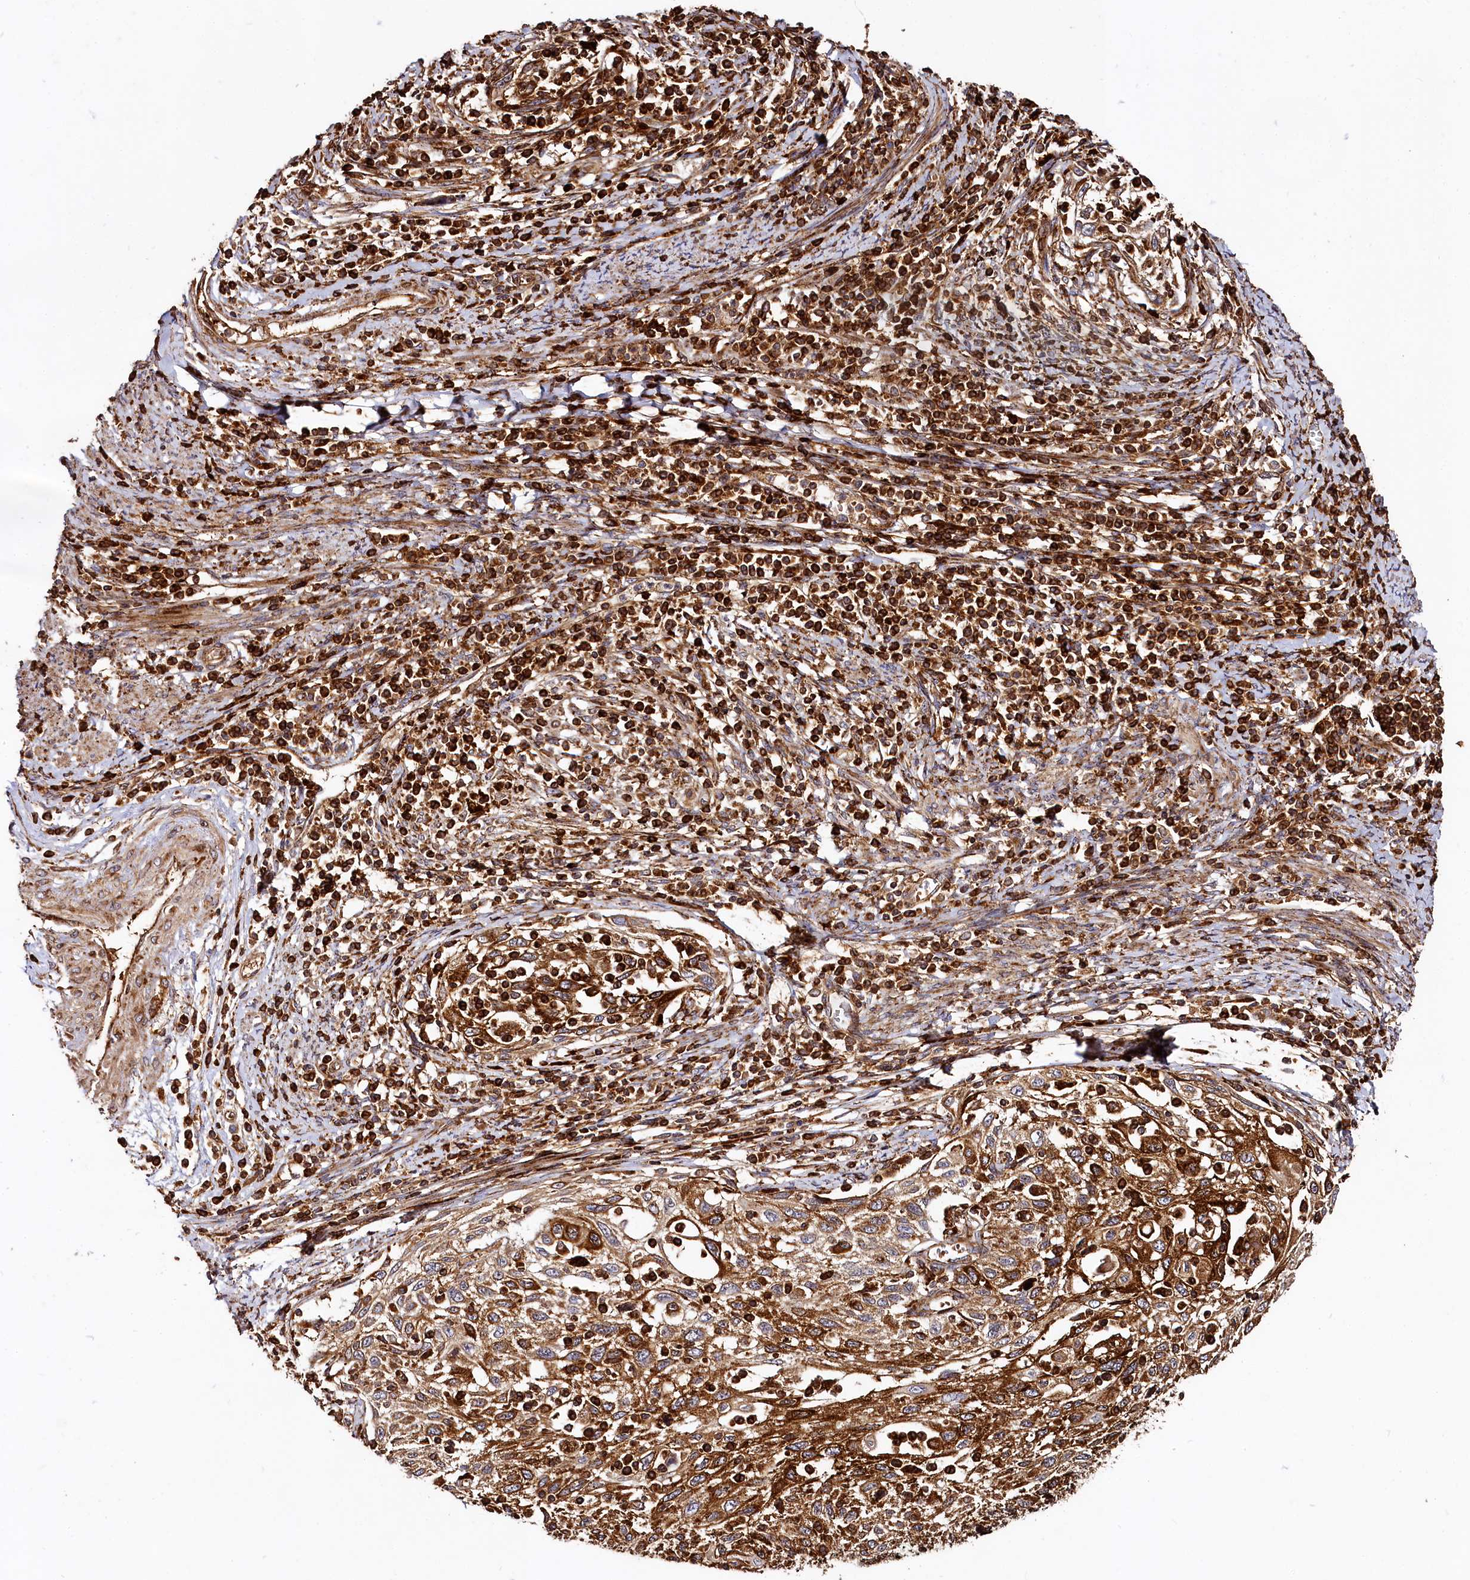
{"staining": {"intensity": "strong", "quantity": ">75%", "location": "cytoplasmic/membranous"}, "tissue": "cervical cancer", "cell_type": "Tumor cells", "image_type": "cancer", "snomed": [{"axis": "morphology", "description": "Squamous cell carcinoma, NOS"}, {"axis": "topography", "description": "Cervix"}], "caption": "Strong cytoplasmic/membranous protein staining is present in approximately >75% of tumor cells in cervical cancer. The protein of interest is stained brown, and the nuclei are stained in blue (DAB IHC with brightfield microscopy, high magnification).", "gene": "WDR73", "patient": {"sex": "female", "age": 70}}